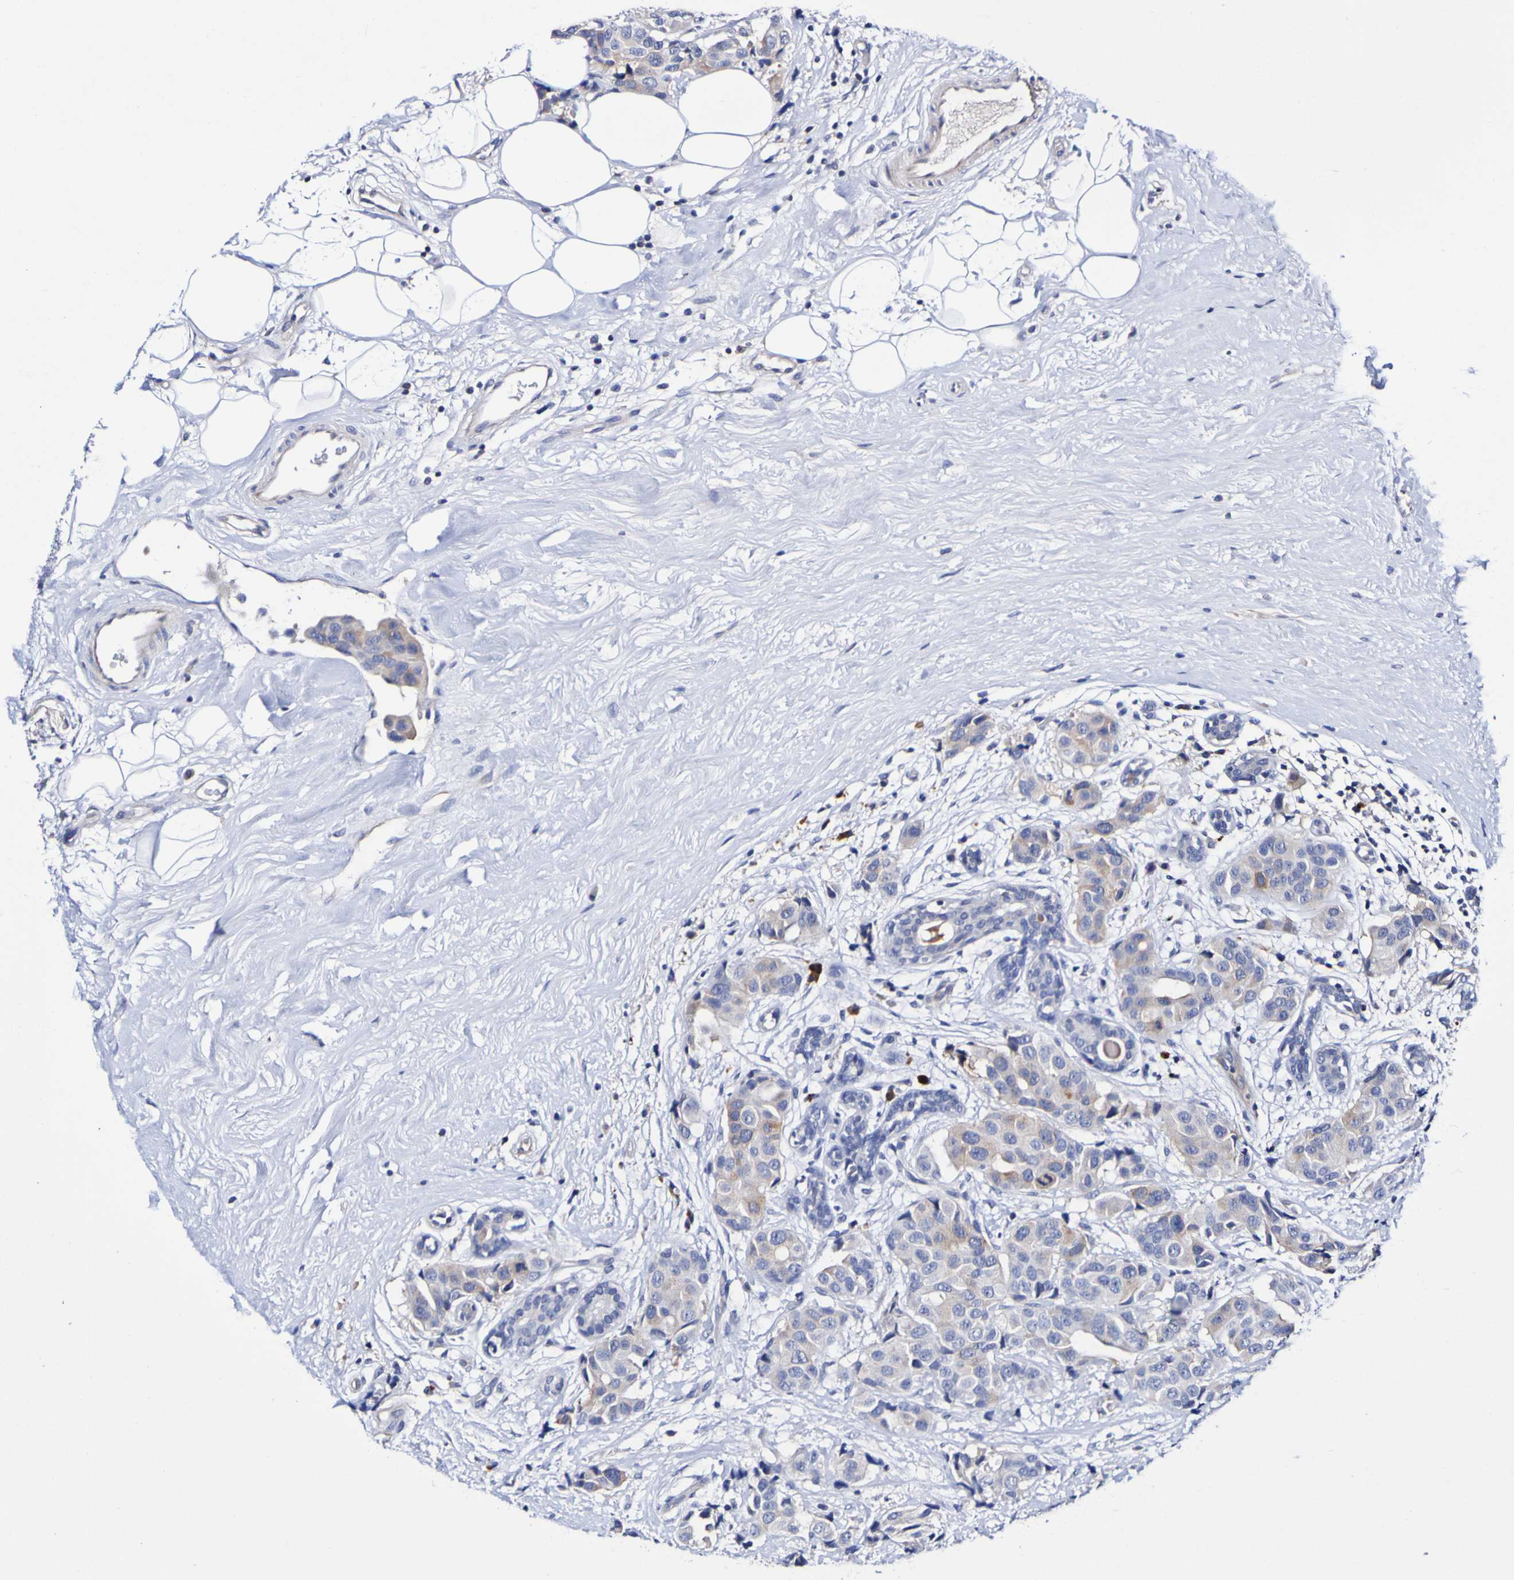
{"staining": {"intensity": "weak", "quantity": "<25%", "location": "cytoplasmic/membranous"}, "tissue": "breast cancer", "cell_type": "Tumor cells", "image_type": "cancer", "snomed": [{"axis": "morphology", "description": "Normal tissue, NOS"}, {"axis": "morphology", "description": "Duct carcinoma"}, {"axis": "topography", "description": "Breast"}], "caption": "A high-resolution image shows immunohistochemistry staining of breast intraductal carcinoma, which displays no significant positivity in tumor cells. Brightfield microscopy of immunohistochemistry stained with DAB (brown) and hematoxylin (blue), captured at high magnification.", "gene": "ACVR1C", "patient": {"sex": "female", "age": 39}}